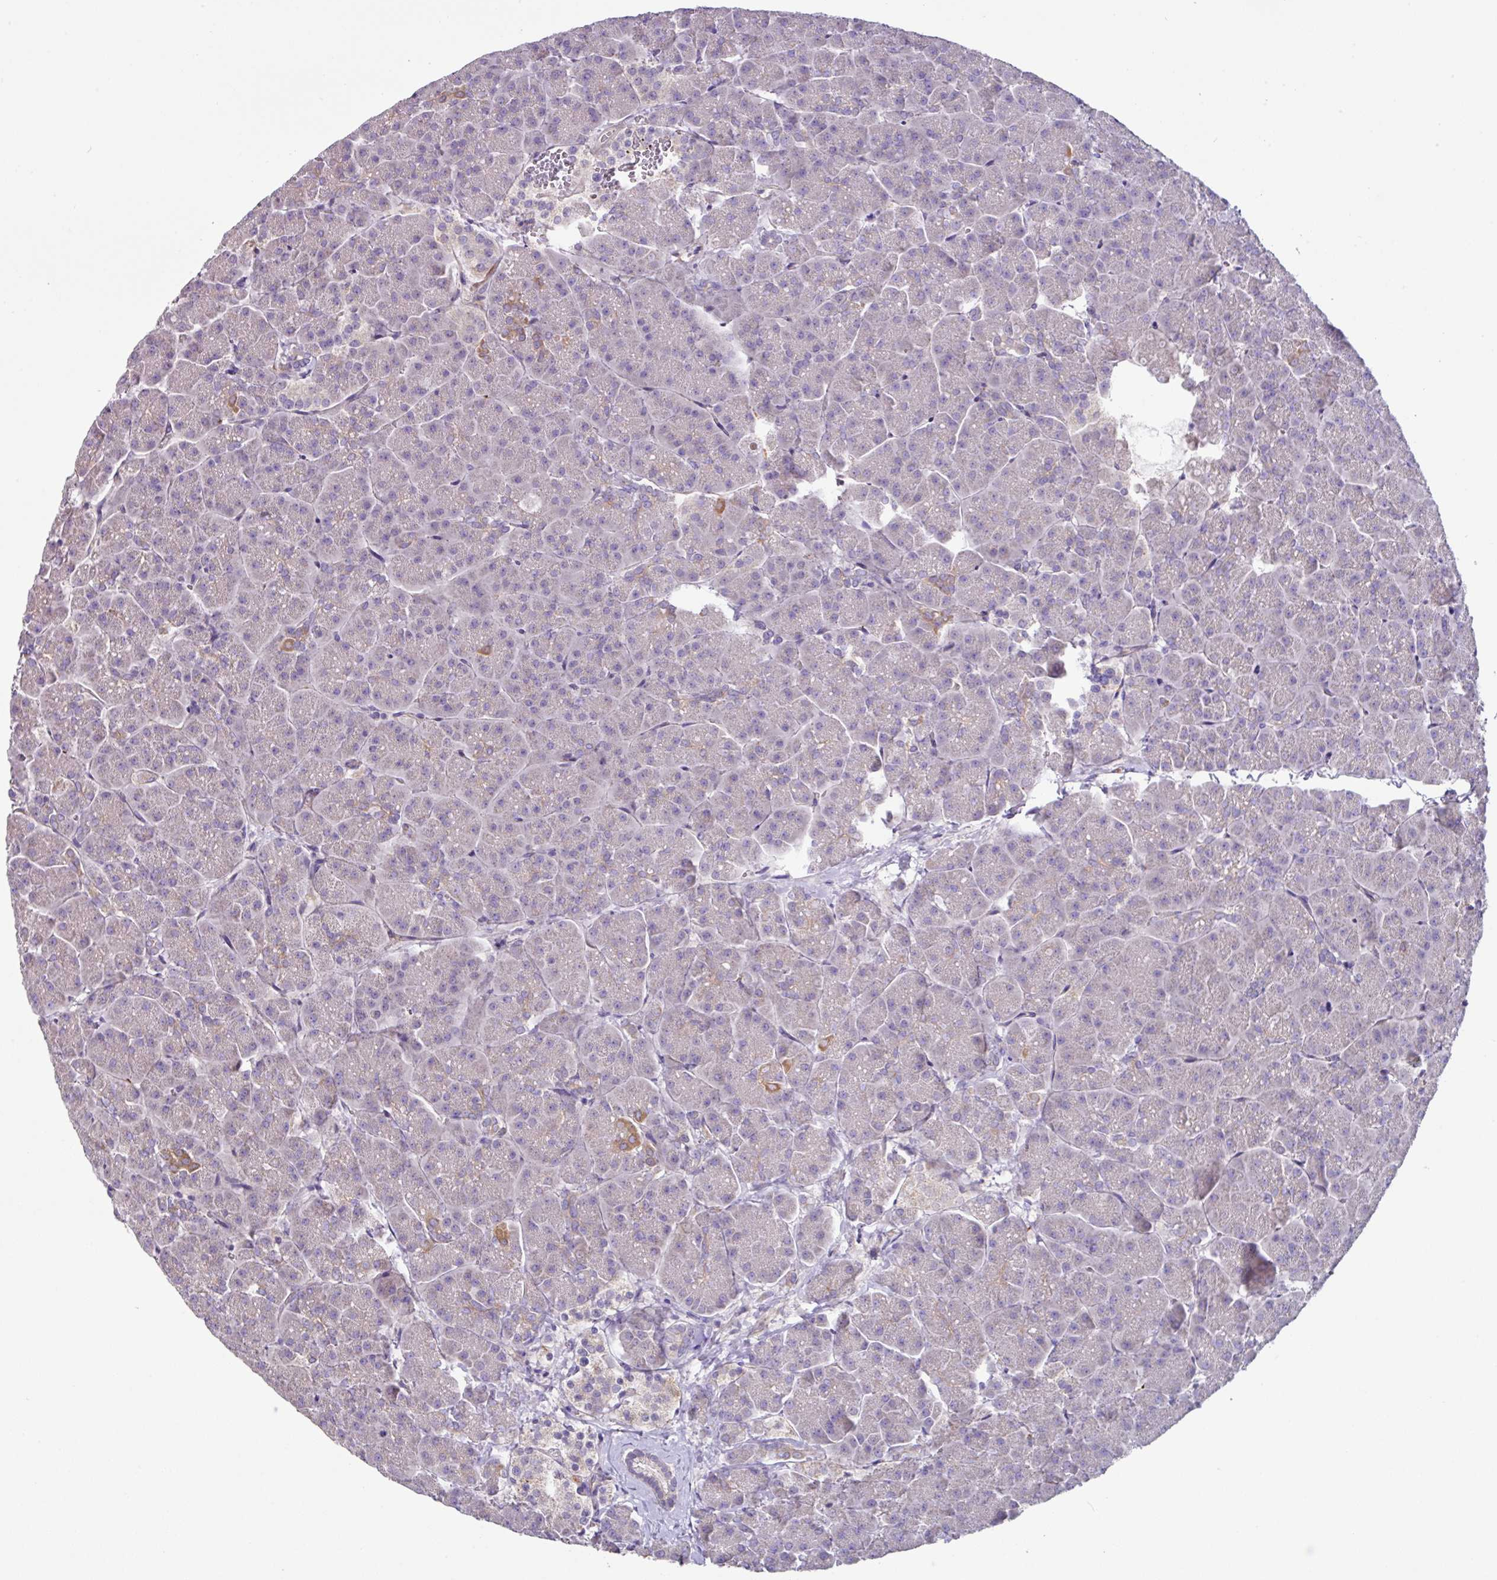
{"staining": {"intensity": "moderate", "quantity": "<25%", "location": "cytoplasmic/membranous"}, "tissue": "pancreas", "cell_type": "Exocrine glandular cells", "image_type": "normal", "snomed": [{"axis": "morphology", "description": "Normal tissue, NOS"}, {"axis": "topography", "description": "Pancreas"}, {"axis": "topography", "description": "Peripheral nerve tissue"}], "caption": "A photomicrograph of human pancreas stained for a protein shows moderate cytoplasmic/membranous brown staining in exocrine glandular cells. Nuclei are stained in blue.", "gene": "MRRF", "patient": {"sex": "male", "age": 54}}